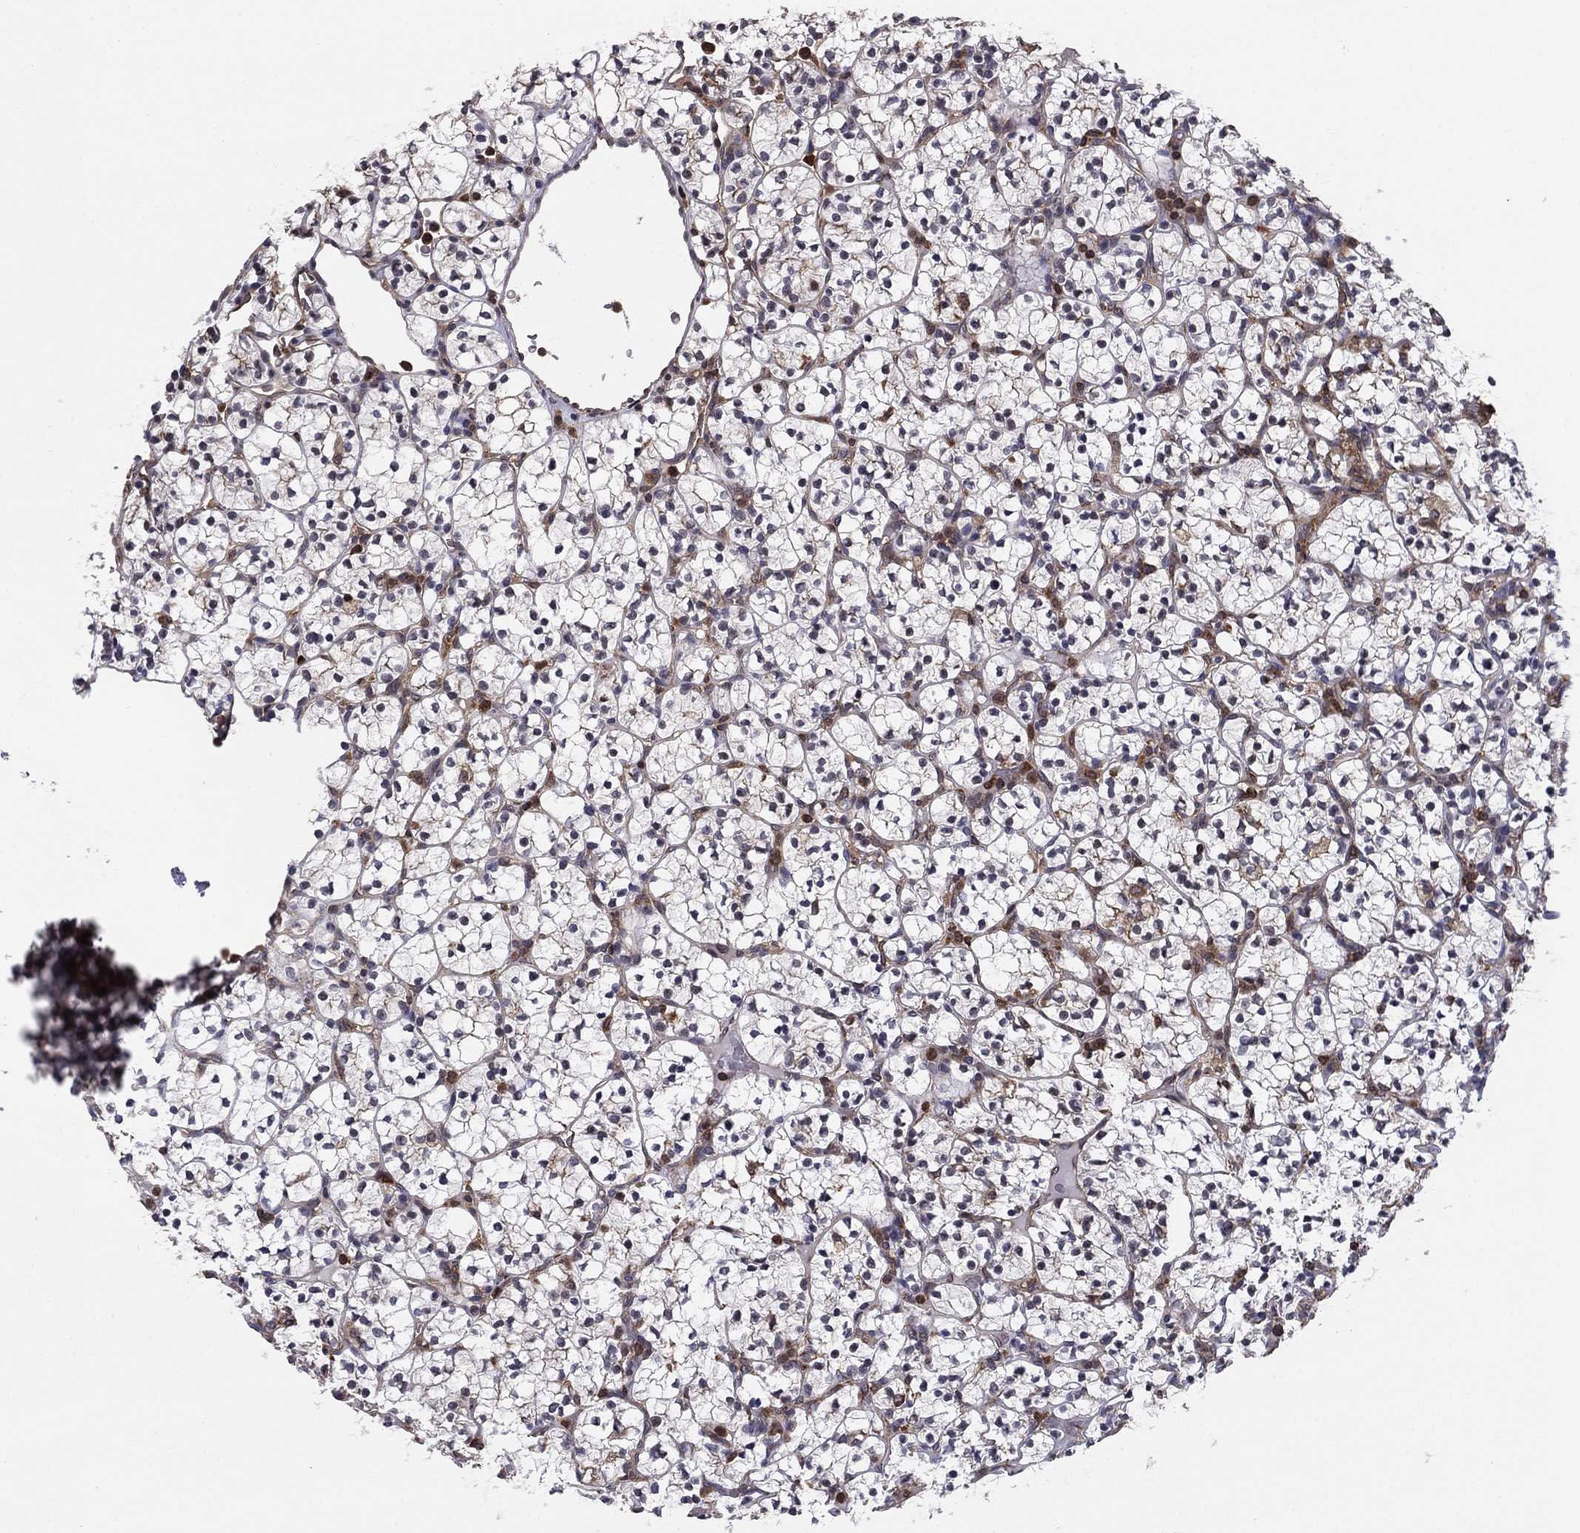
{"staining": {"intensity": "negative", "quantity": "none", "location": "none"}, "tissue": "renal cancer", "cell_type": "Tumor cells", "image_type": "cancer", "snomed": [{"axis": "morphology", "description": "Adenocarcinoma, NOS"}, {"axis": "topography", "description": "Kidney"}], "caption": "IHC histopathology image of neoplastic tissue: adenocarcinoma (renal) stained with DAB (3,3'-diaminobenzidine) reveals no significant protein expression in tumor cells.", "gene": "PLCB2", "patient": {"sex": "female", "age": 89}}